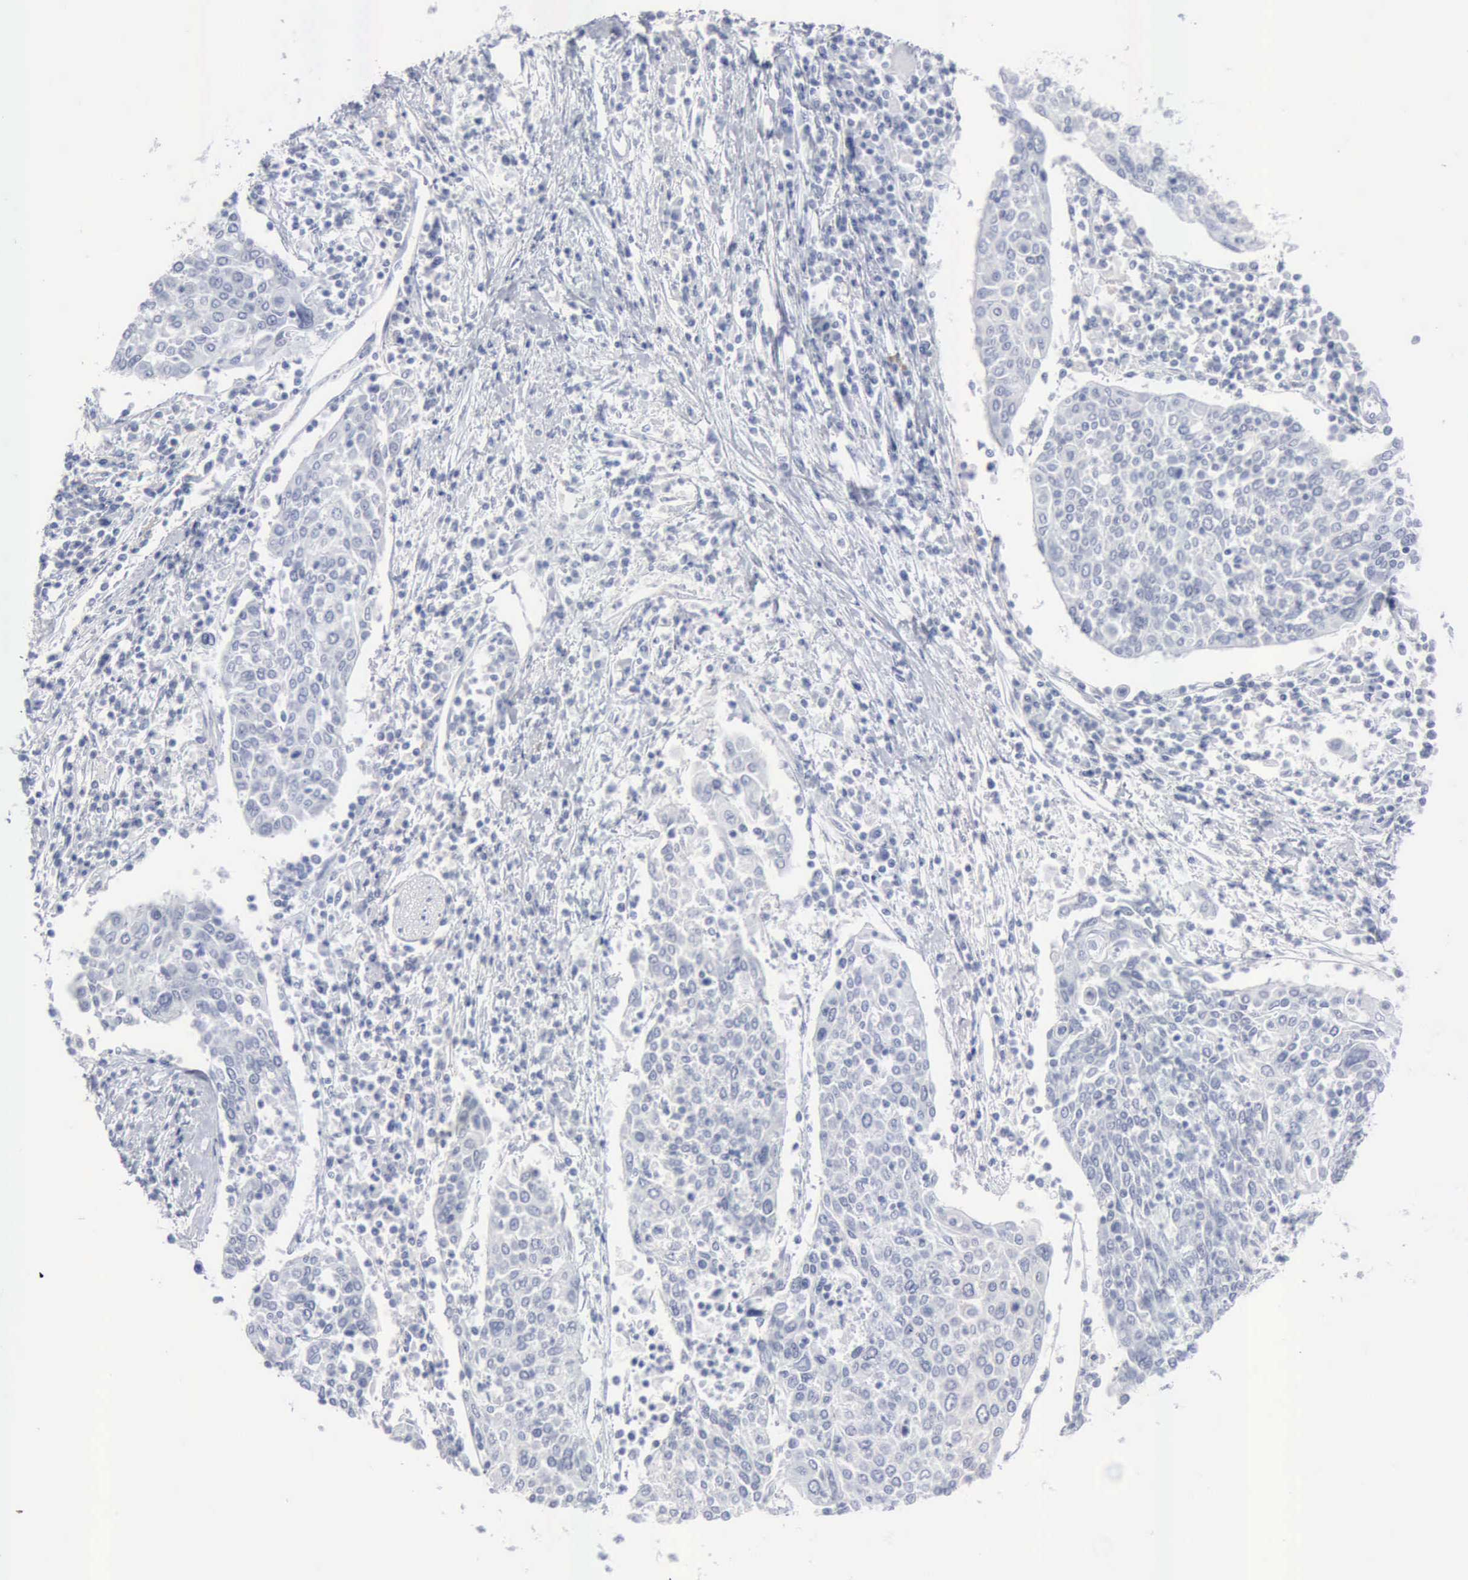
{"staining": {"intensity": "negative", "quantity": "none", "location": "none"}, "tissue": "cervical cancer", "cell_type": "Tumor cells", "image_type": "cancer", "snomed": [{"axis": "morphology", "description": "Squamous cell carcinoma, NOS"}, {"axis": "topography", "description": "Cervix"}], "caption": "The photomicrograph displays no staining of tumor cells in cervical cancer (squamous cell carcinoma).", "gene": "GLA", "patient": {"sex": "female", "age": 40}}